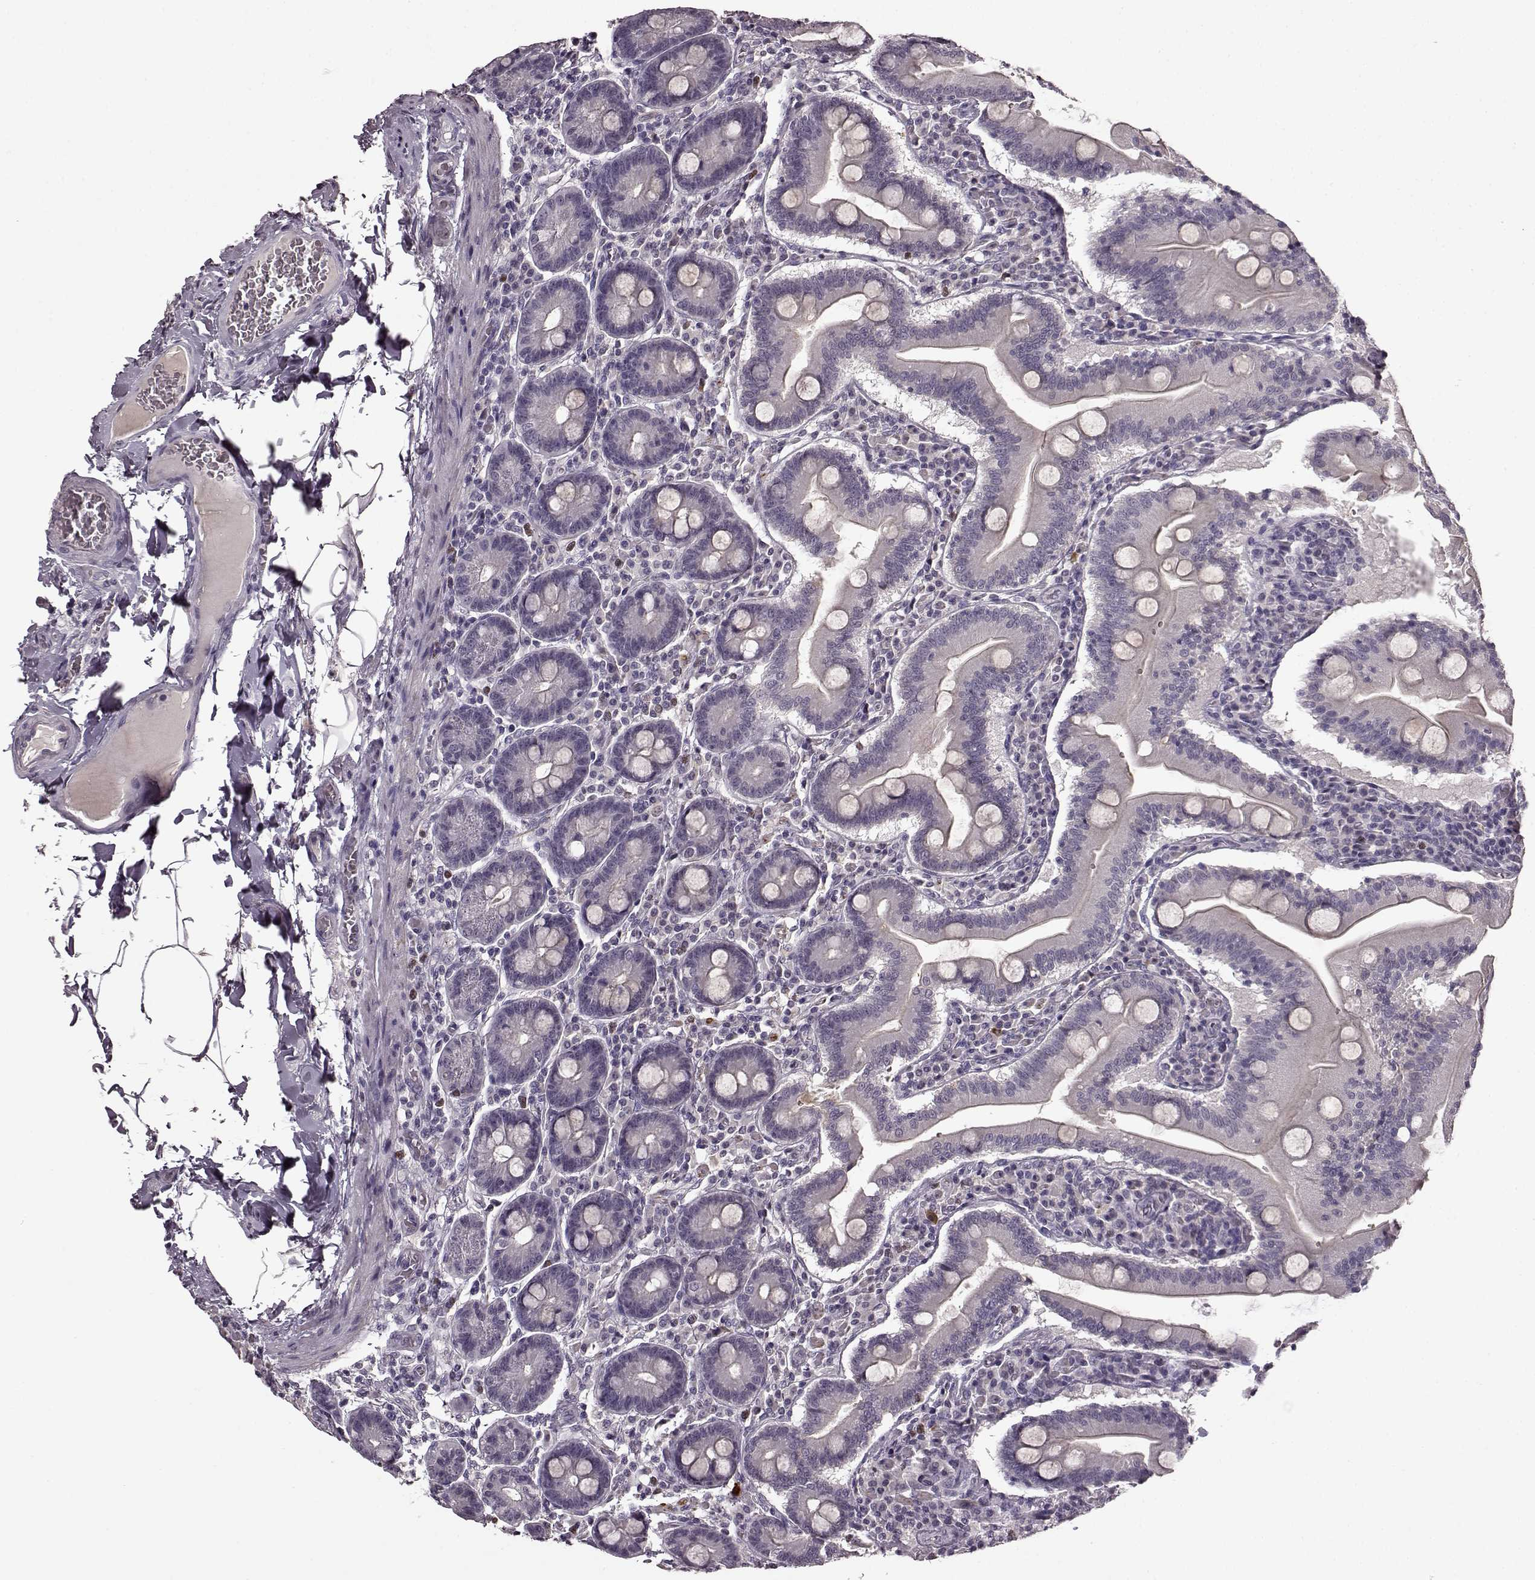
{"staining": {"intensity": "weak", "quantity": "<25%", "location": "cytoplasmic/membranous"}, "tissue": "small intestine", "cell_type": "Glandular cells", "image_type": "normal", "snomed": [{"axis": "morphology", "description": "Normal tissue, NOS"}, {"axis": "topography", "description": "Small intestine"}], "caption": "Small intestine was stained to show a protein in brown. There is no significant staining in glandular cells. Nuclei are stained in blue.", "gene": "CNGA3", "patient": {"sex": "male", "age": 37}}